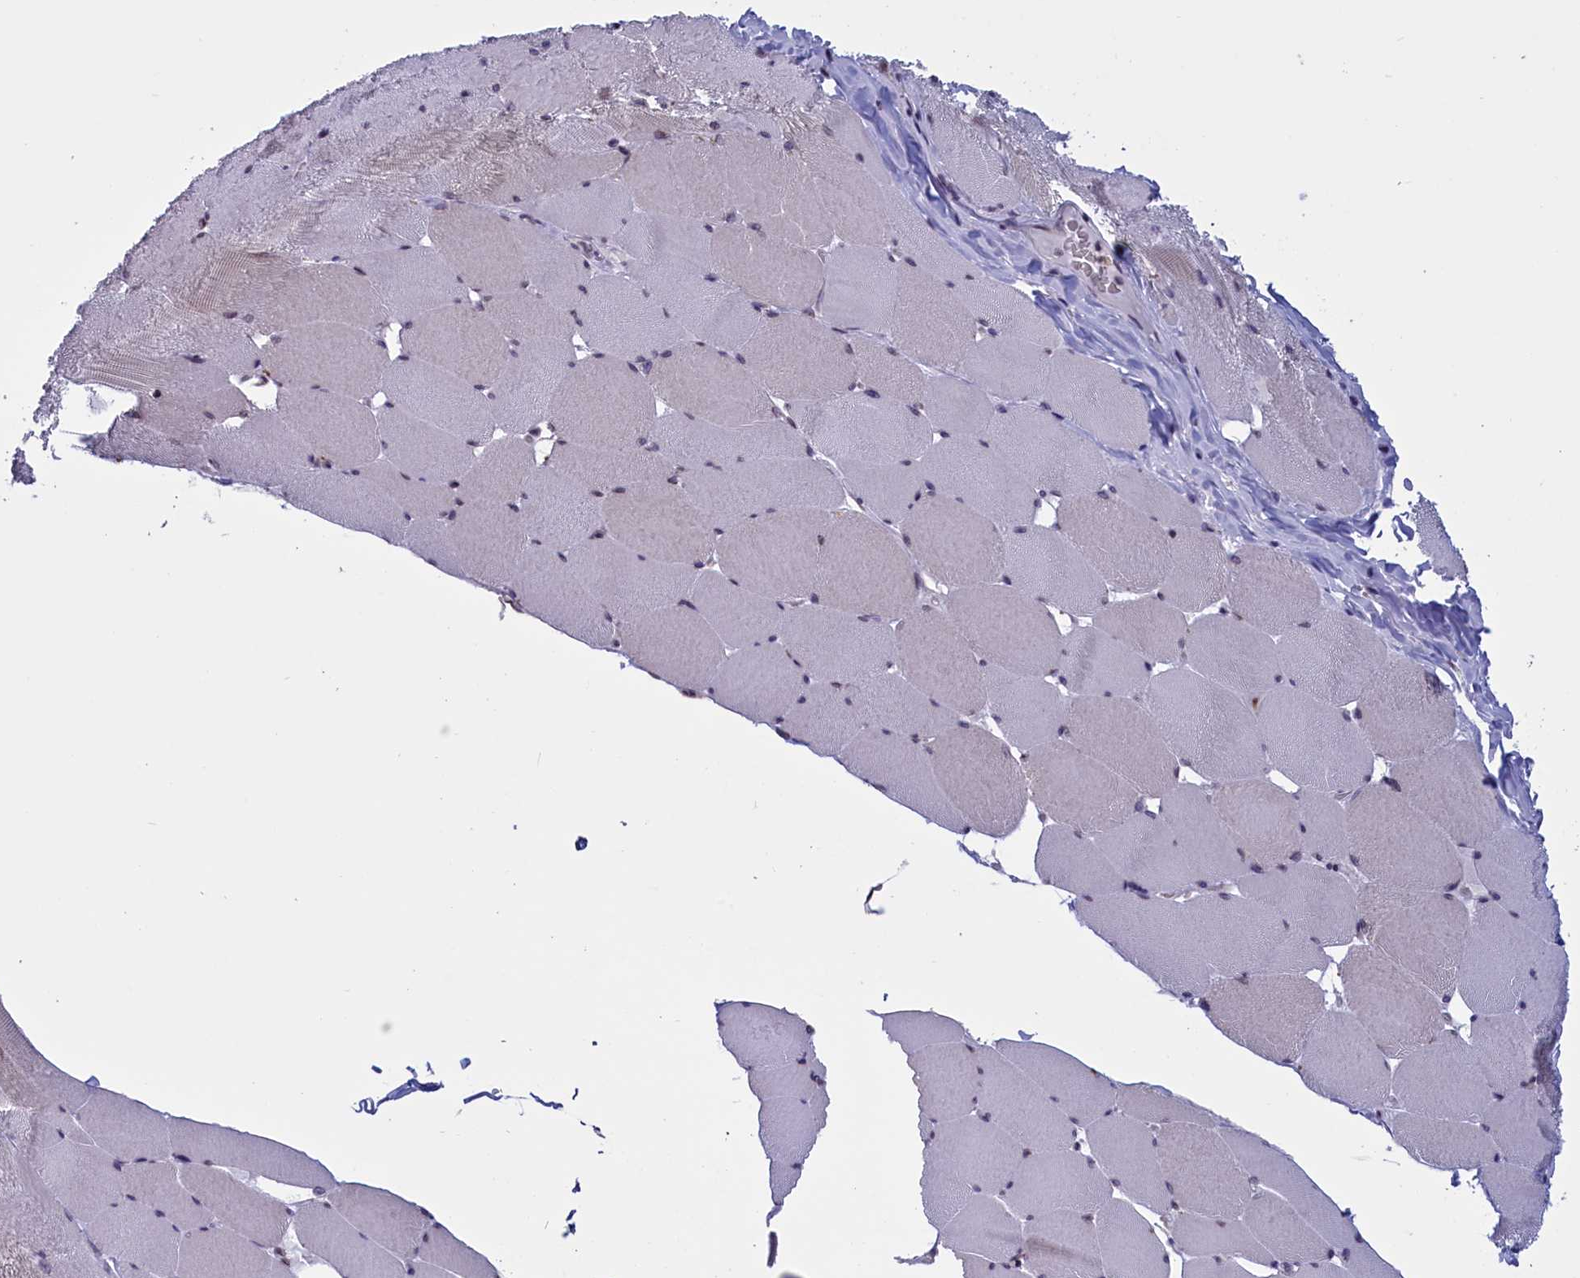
{"staining": {"intensity": "weak", "quantity": "<25%", "location": "cytoplasmic/membranous,nuclear"}, "tissue": "skeletal muscle", "cell_type": "Myocytes", "image_type": "normal", "snomed": [{"axis": "morphology", "description": "Normal tissue, NOS"}, {"axis": "topography", "description": "Skeletal muscle"}], "caption": "A histopathology image of skeletal muscle stained for a protein exhibits no brown staining in myocytes.", "gene": "PARS2", "patient": {"sex": "male", "age": 62}}